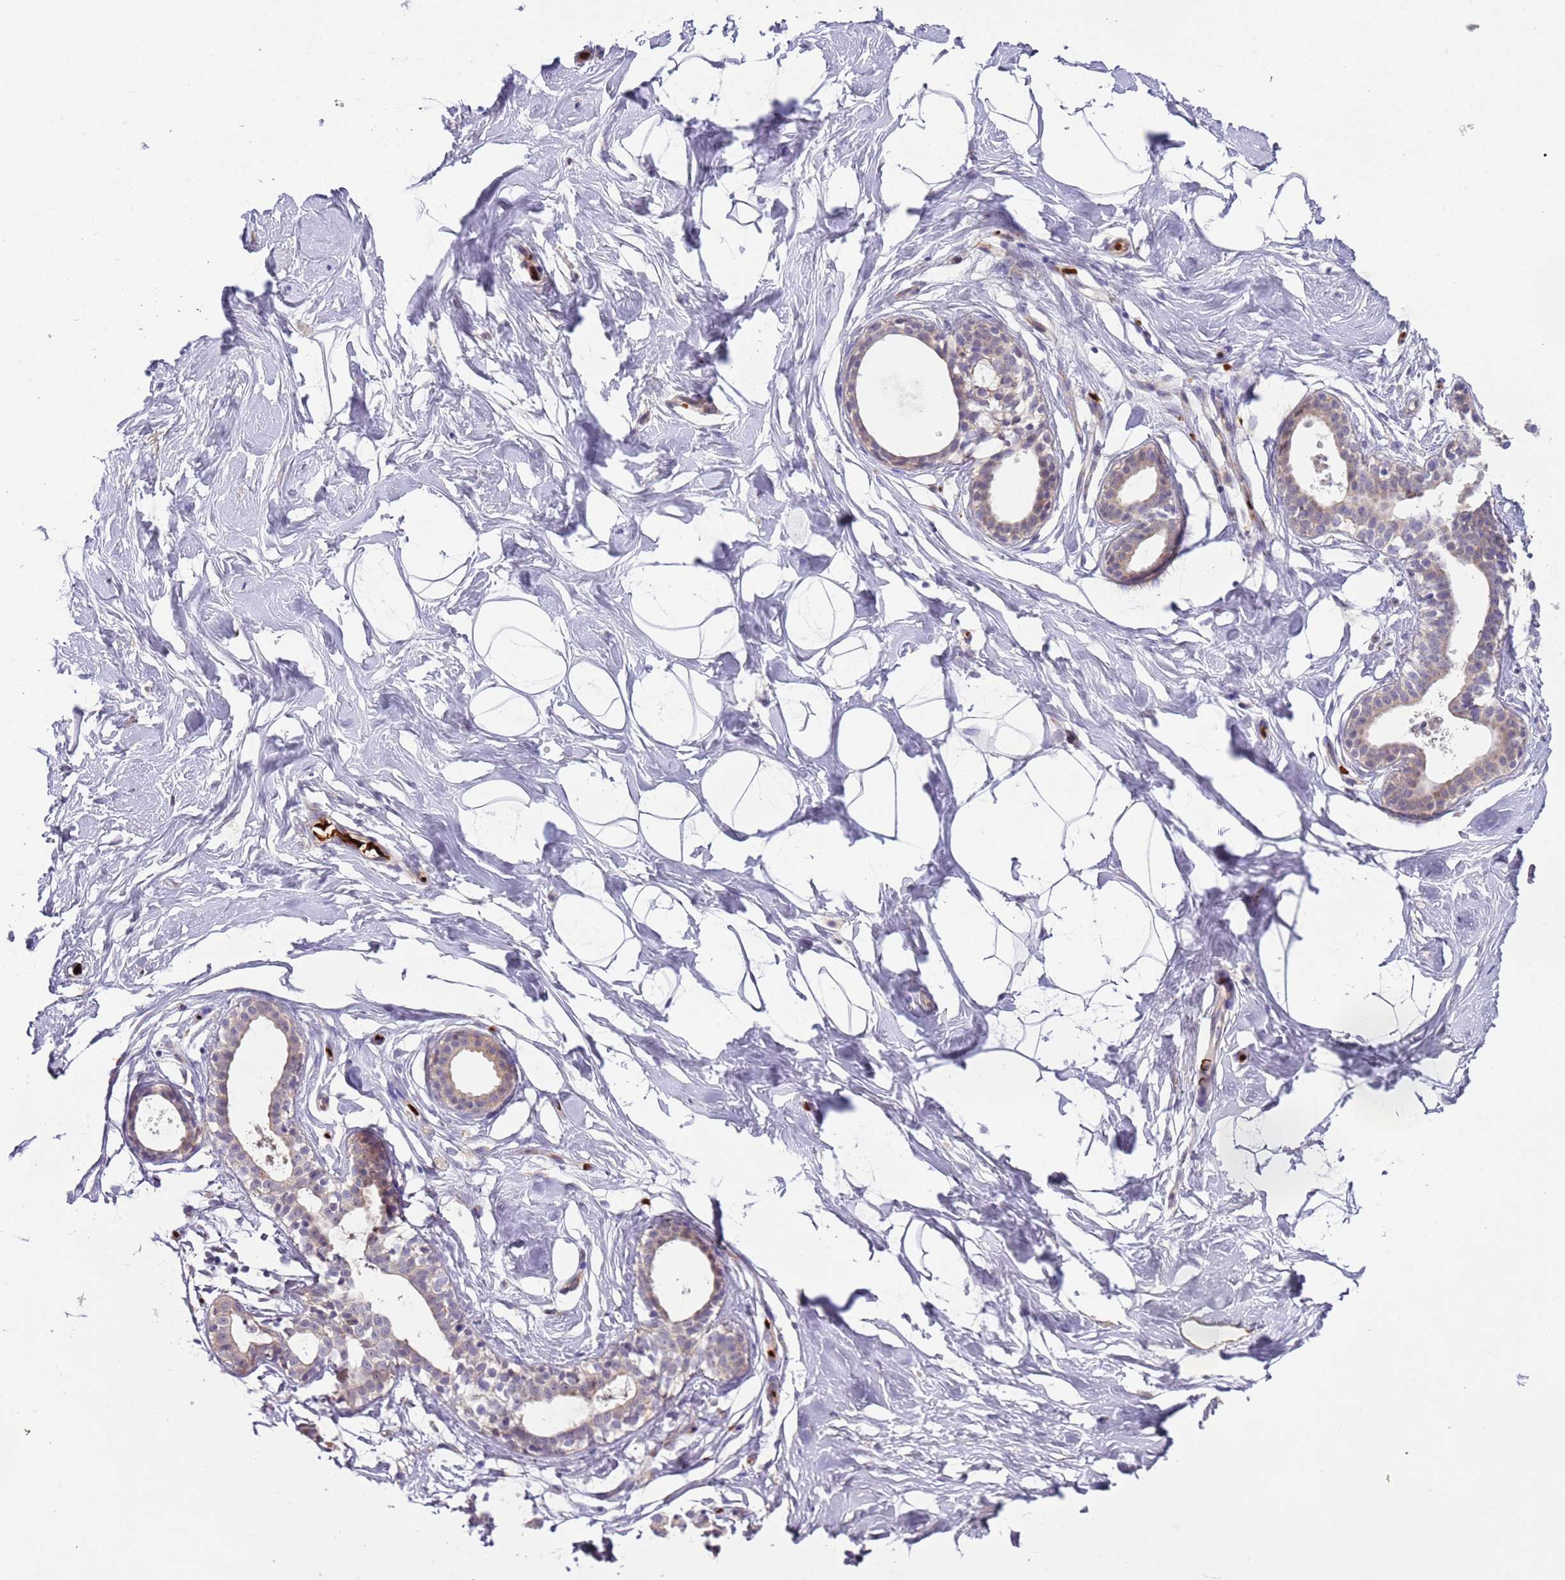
{"staining": {"intensity": "negative", "quantity": "none", "location": "none"}, "tissue": "breast", "cell_type": "Adipocytes", "image_type": "normal", "snomed": [{"axis": "morphology", "description": "Normal tissue, NOS"}, {"axis": "morphology", "description": "Adenoma, NOS"}, {"axis": "topography", "description": "Breast"}], "caption": "This image is of benign breast stained with immunohistochemistry to label a protein in brown with the nuclei are counter-stained blue. There is no positivity in adipocytes.", "gene": "VWCE", "patient": {"sex": "female", "age": 23}}